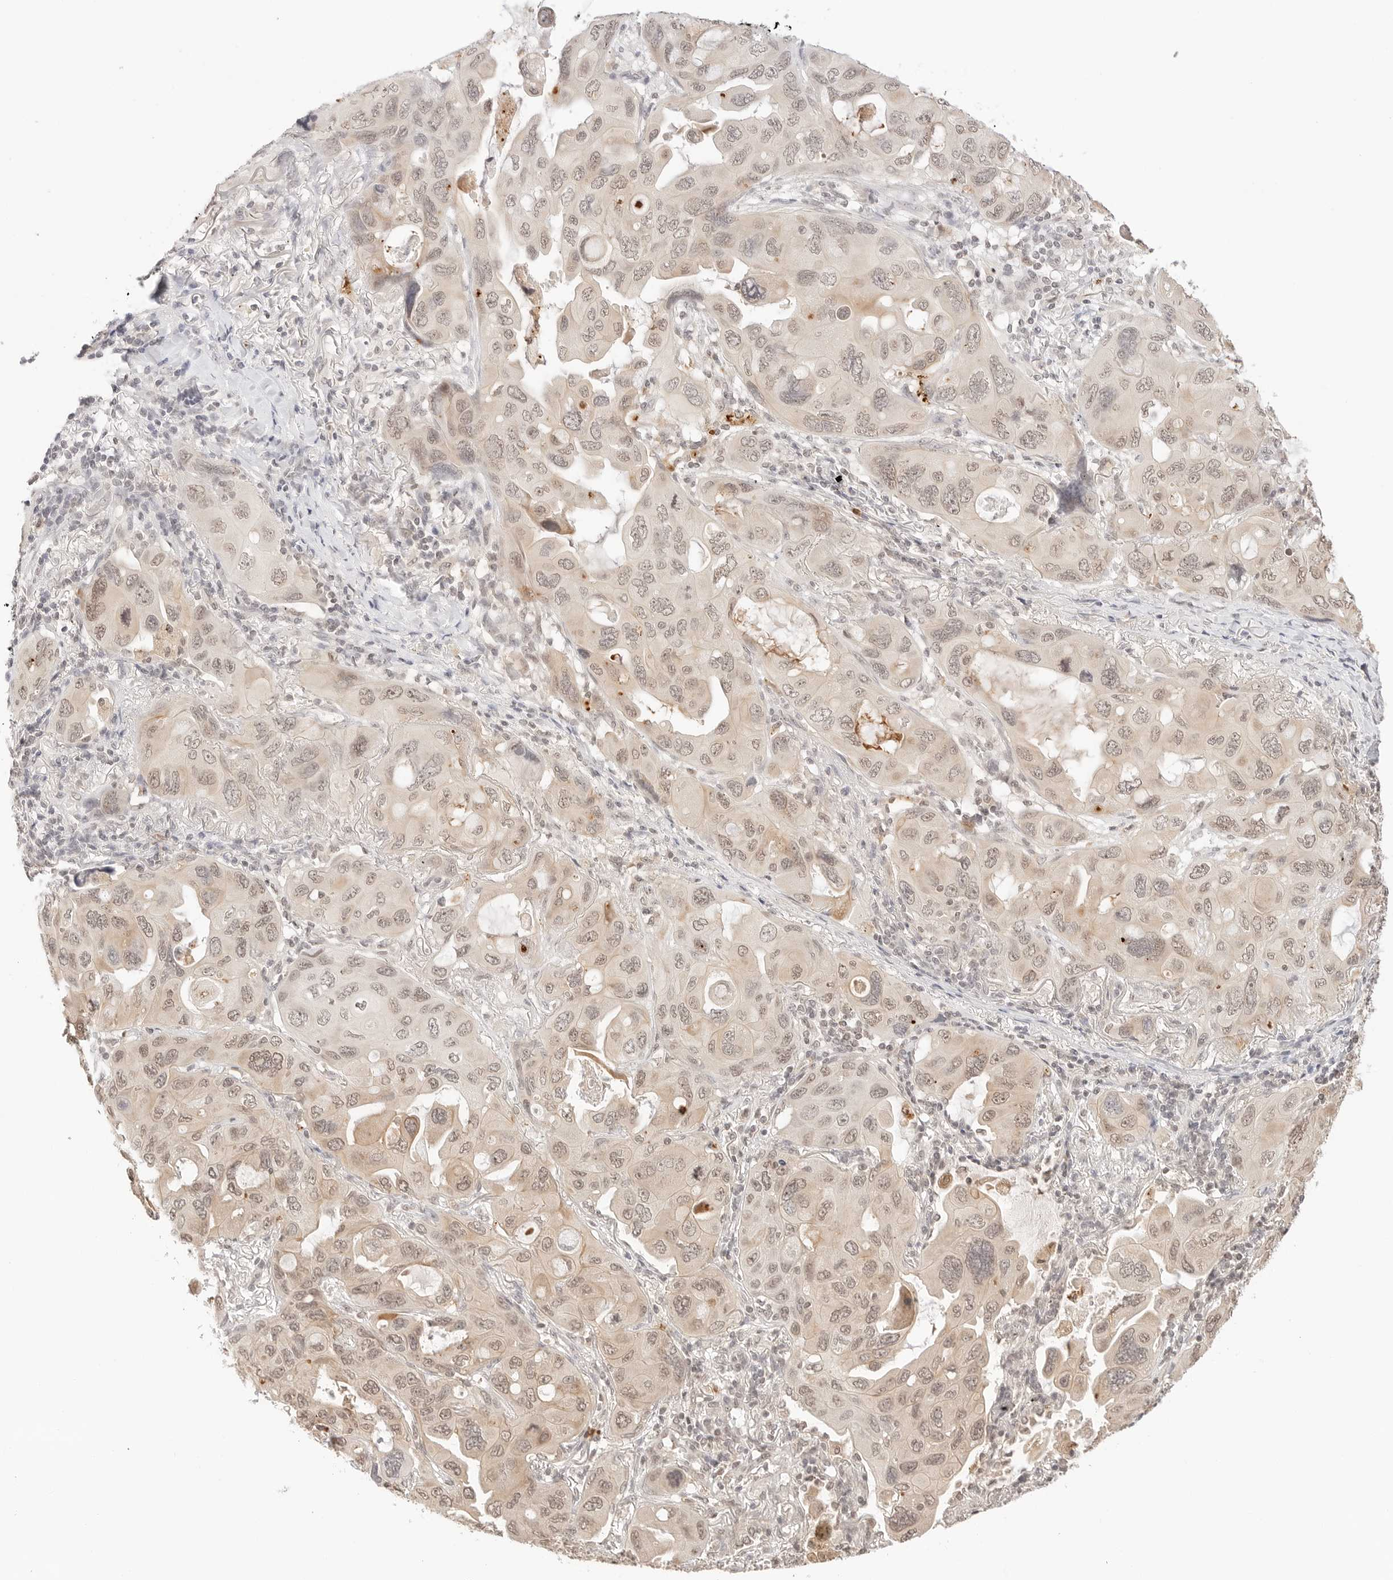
{"staining": {"intensity": "weak", "quantity": ">75%", "location": "cytoplasmic/membranous,nuclear"}, "tissue": "lung cancer", "cell_type": "Tumor cells", "image_type": "cancer", "snomed": [{"axis": "morphology", "description": "Squamous cell carcinoma, NOS"}, {"axis": "topography", "description": "Lung"}], "caption": "IHC image of neoplastic tissue: human lung cancer (squamous cell carcinoma) stained using IHC exhibits low levels of weak protein expression localized specifically in the cytoplasmic/membranous and nuclear of tumor cells, appearing as a cytoplasmic/membranous and nuclear brown color.", "gene": "SEPTIN4", "patient": {"sex": "female", "age": 73}}